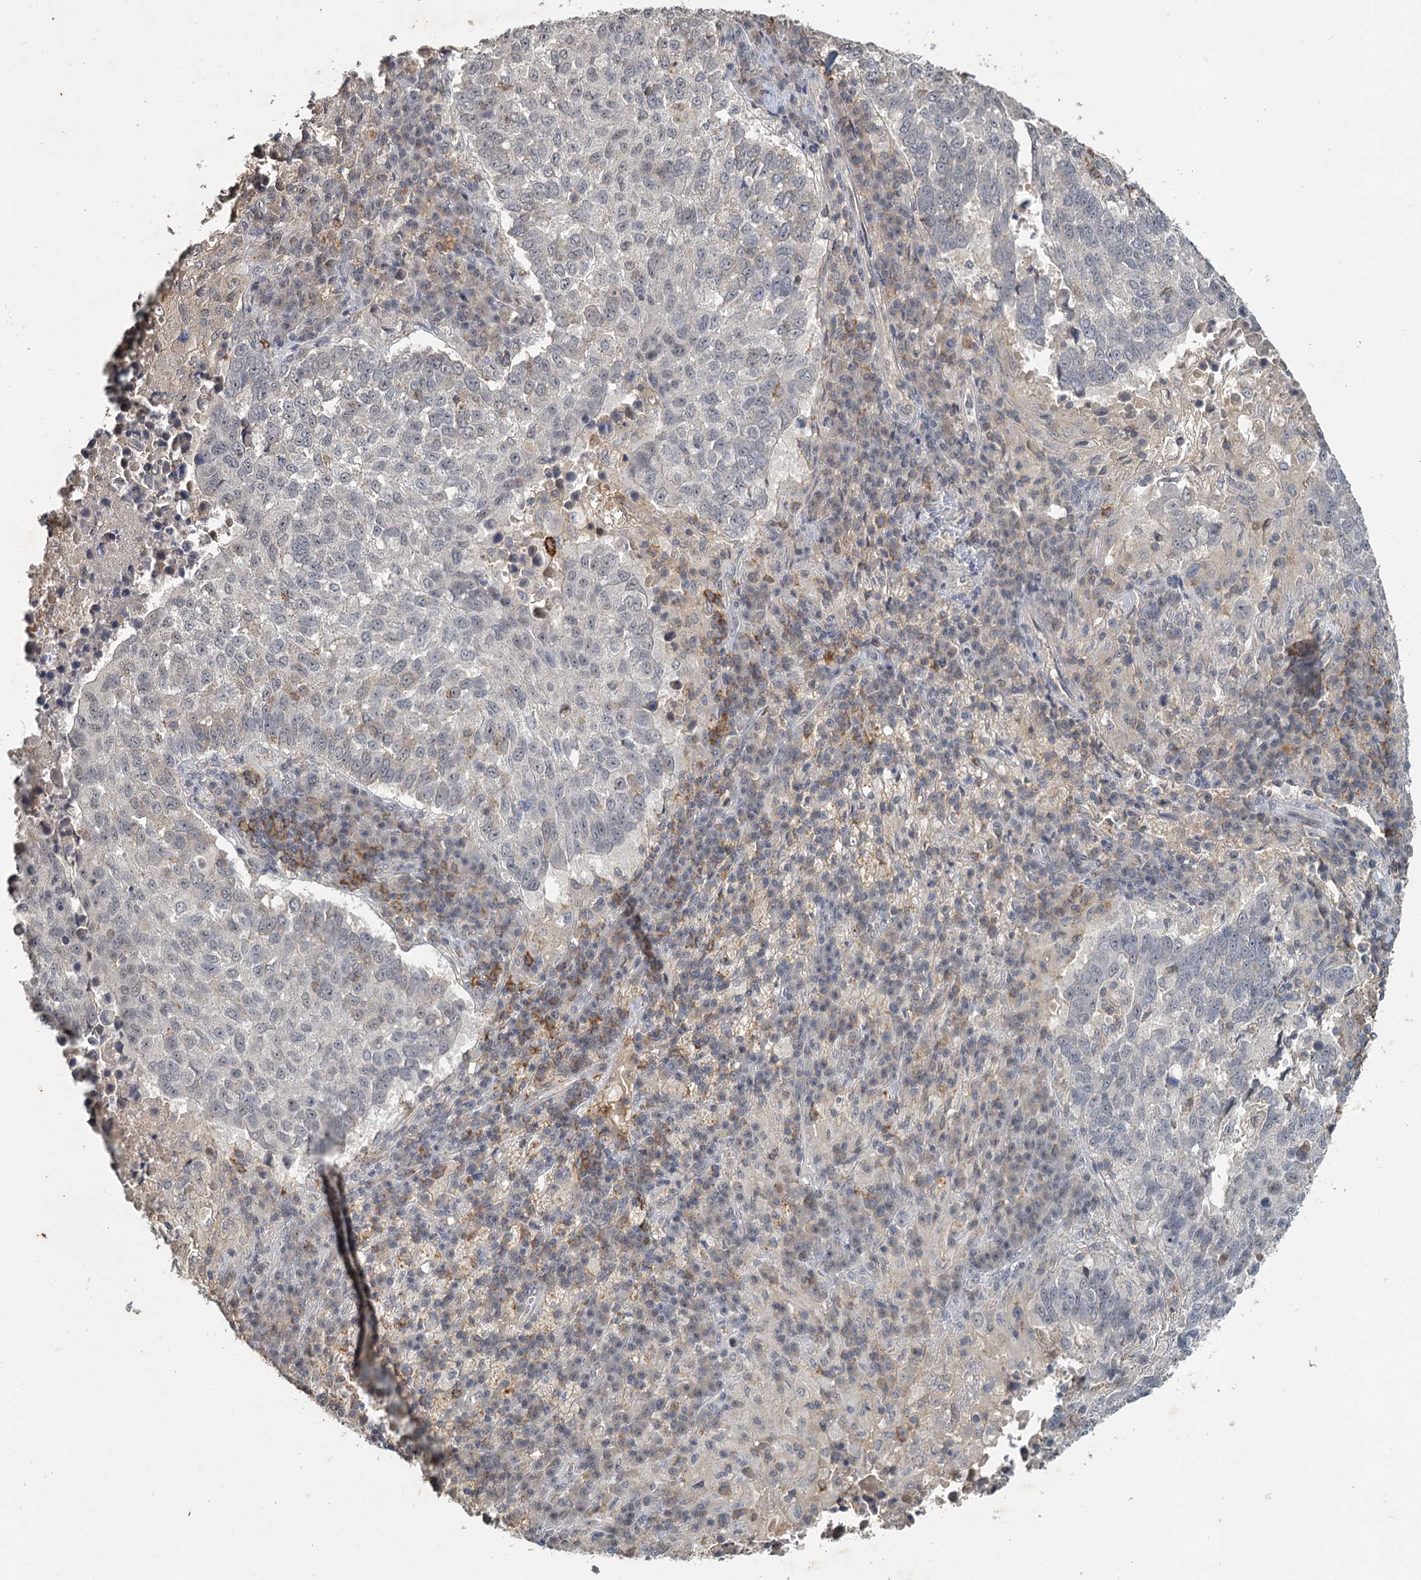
{"staining": {"intensity": "negative", "quantity": "none", "location": "none"}, "tissue": "lung cancer", "cell_type": "Tumor cells", "image_type": "cancer", "snomed": [{"axis": "morphology", "description": "Squamous cell carcinoma, NOS"}, {"axis": "topography", "description": "Lung"}], "caption": "DAB immunohistochemical staining of lung cancer (squamous cell carcinoma) shows no significant positivity in tumor cells.", "gene": "MUCL1", "patient": {"sex": "male", "age": 73}}